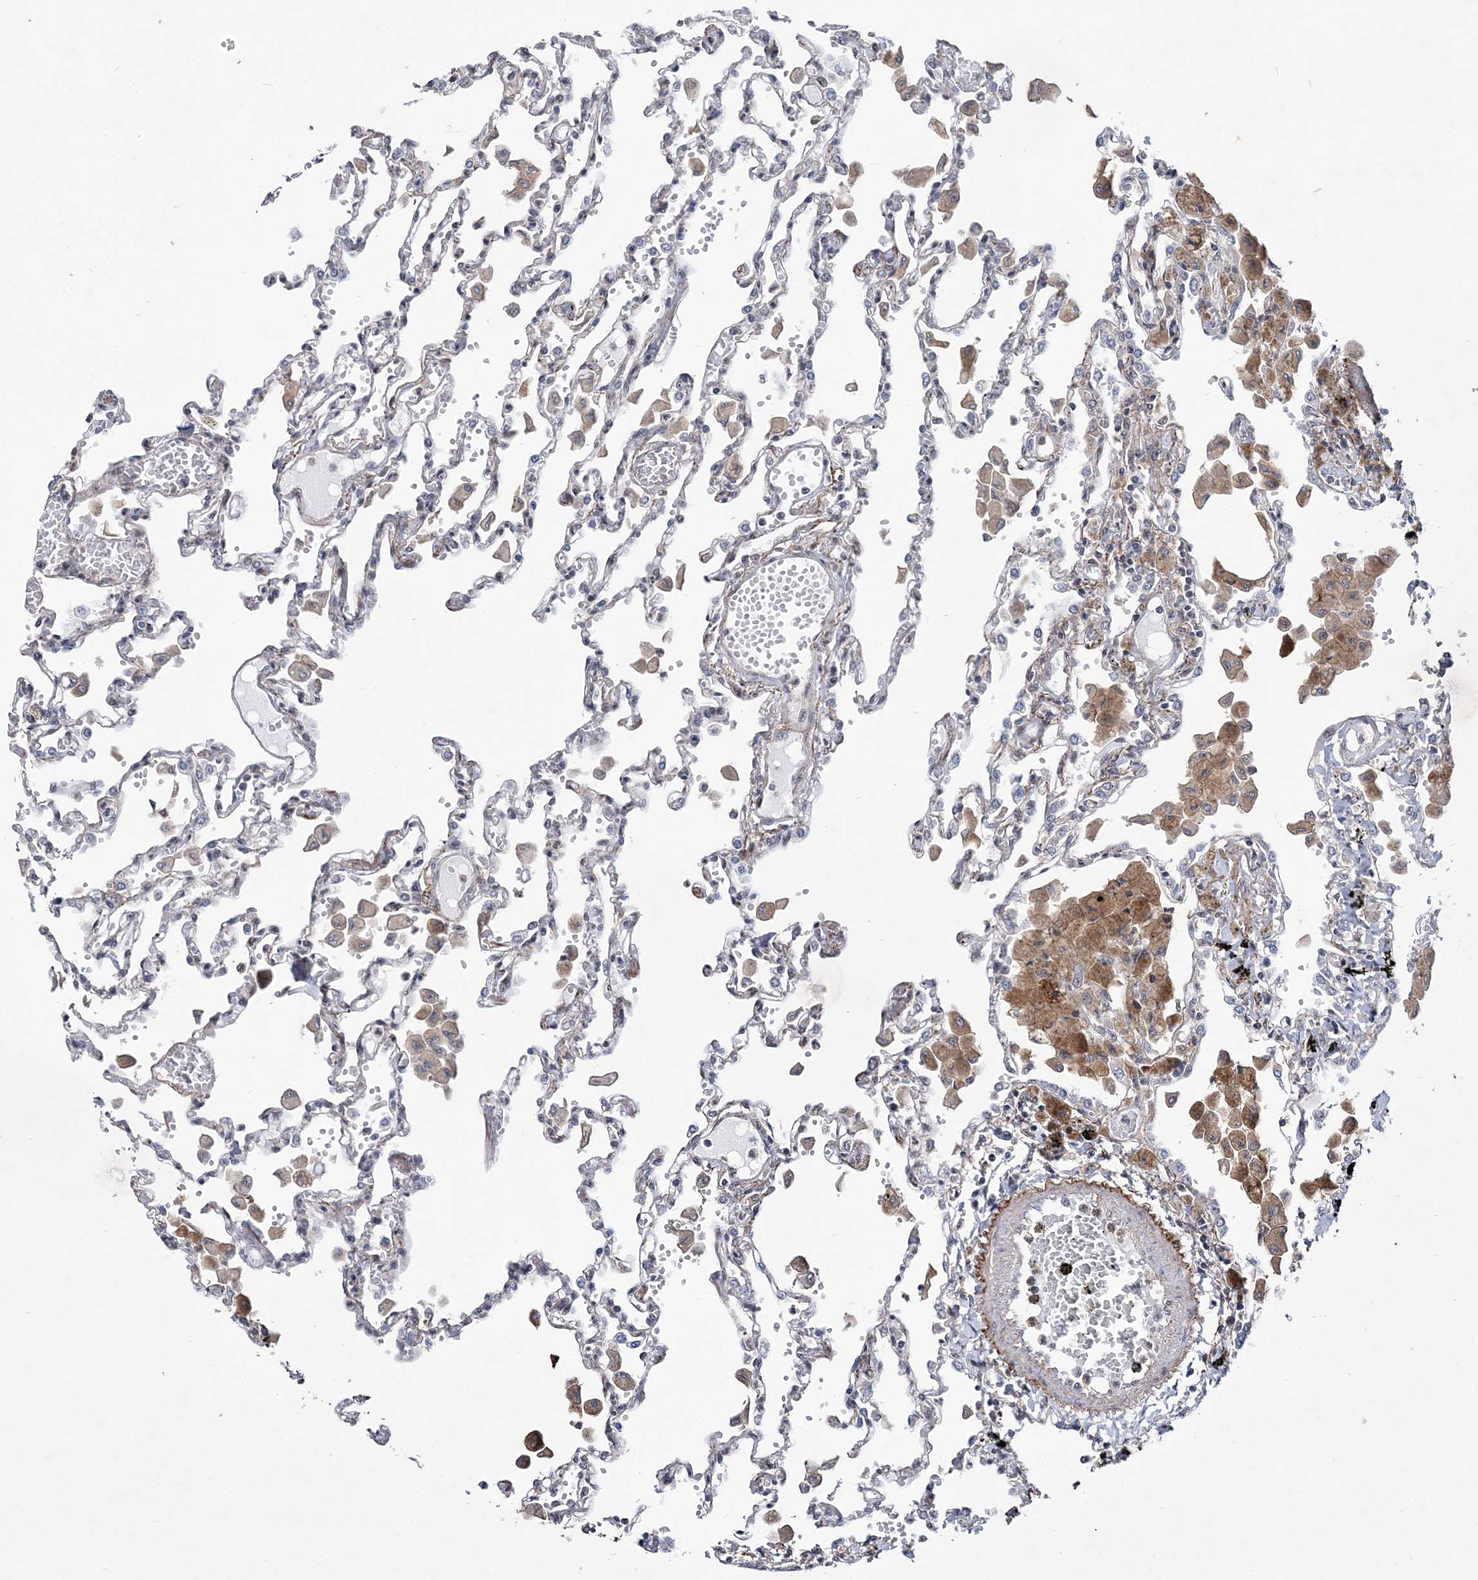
{"staining": {"intensity": "negative", "quantity": "none", "location": "none"}, "tissue": "lung", "cell_type": "Alveolar cells", "image_type": "normal", "snomed": [{"axis": "morphology", "description": "Normal tissue, NOS"}, {"axis": "topography", "description": "Bronchus"}, {"axis": "topography", "description": "Lung"}], "caption": "Alveolar cells are negative for brown protein staining in unremarkable lung. (DAB (3,3'-diaminobenzidine) immunohistochemistry, high magnification).", "gene": "BOD1L1", "patient": {"sex": "female", "age": 49}}